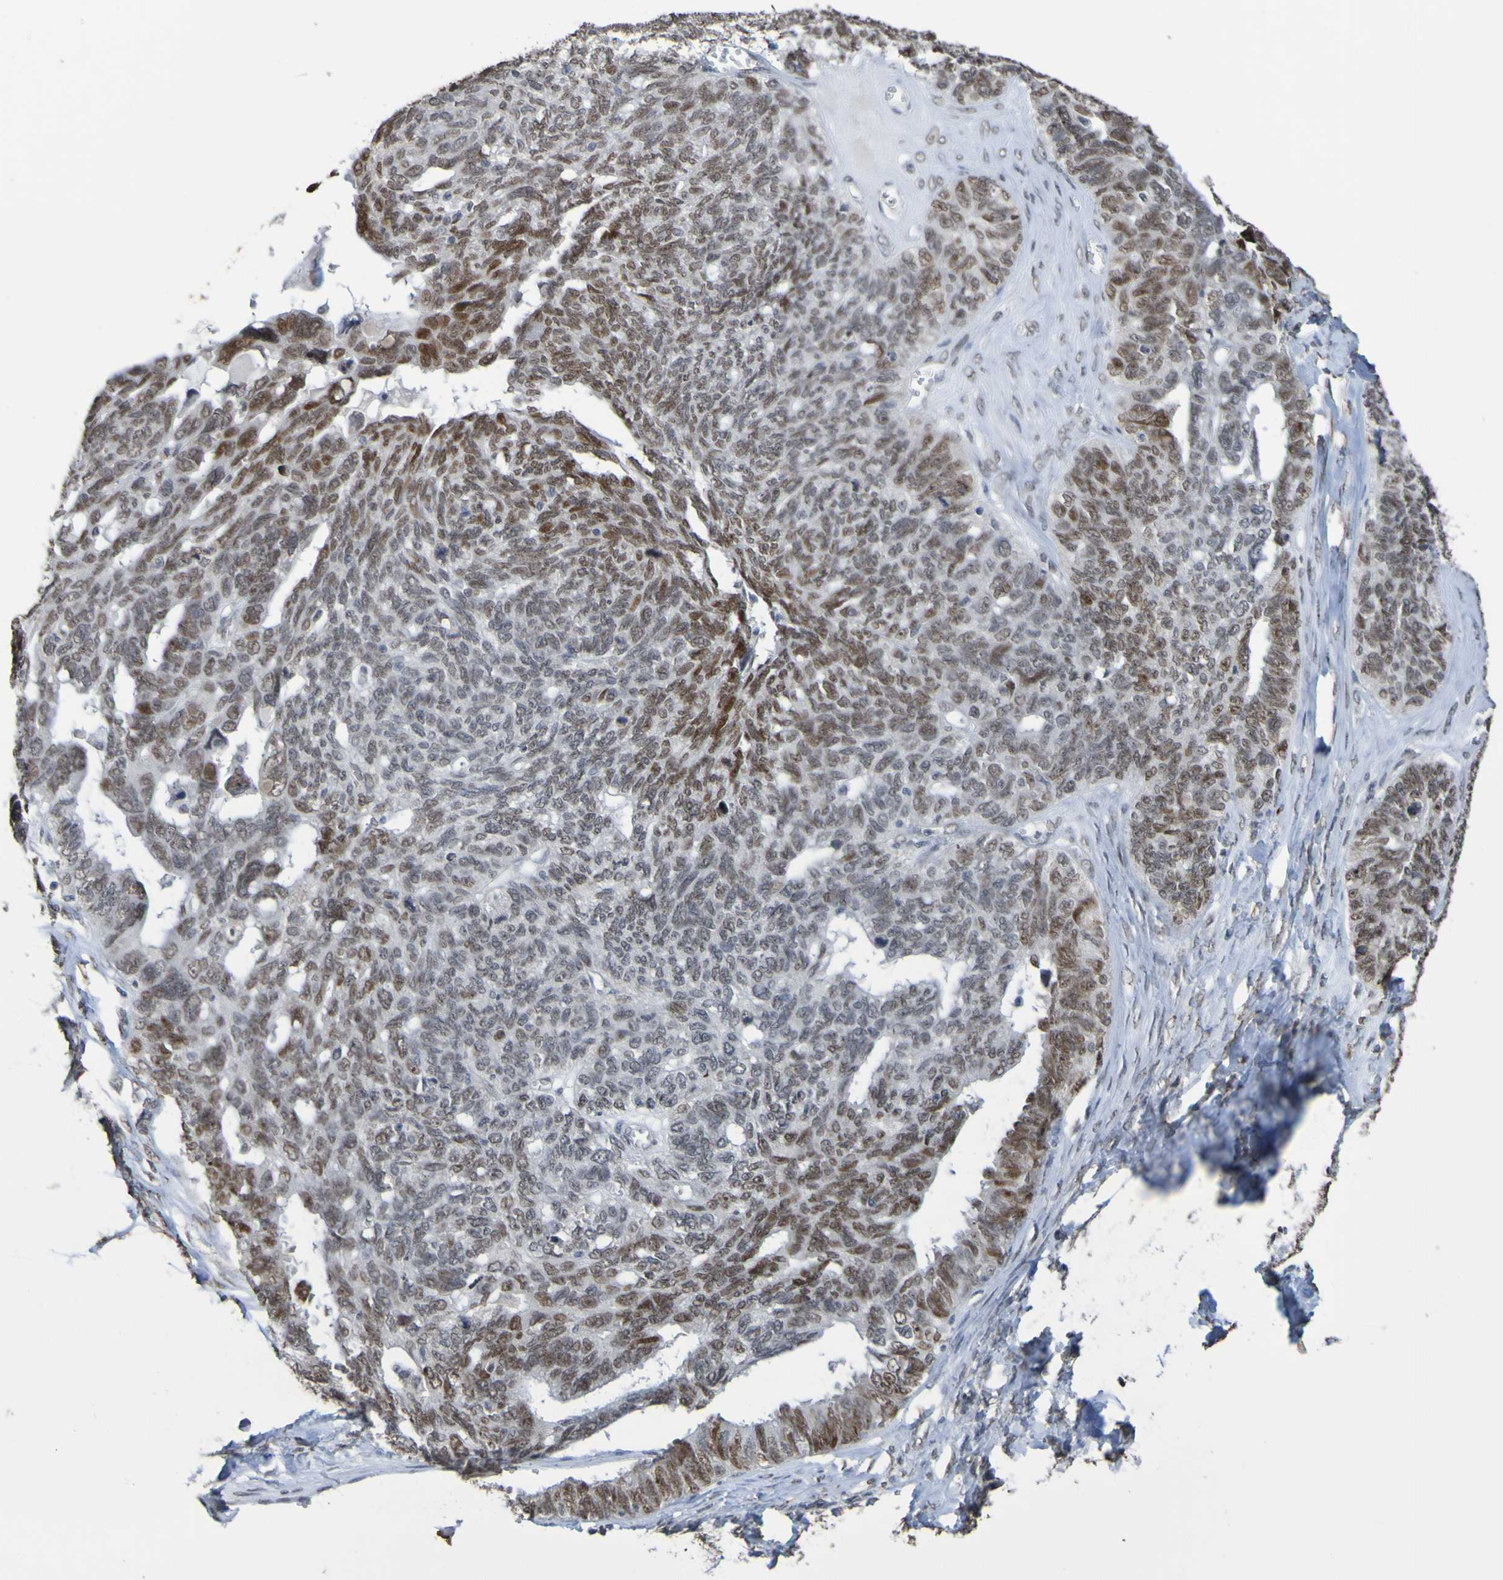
{"staining": {"intensity": "moderate", "quantity": "25%-75%", "location": "nuclear"}, "tissue": "ovarian cancer", "cell_type": "Tumor cells", "image_type": "cancer", "snomed": [{"axis": "morphology", "description": "Cystadenocarcinoma, serous, NOS"}, {"axis": "topography", "description": "Ovary"}], "caption": "IHC image of neoplastic tissue: human ovarian cancer stained using IHC reveals medium levels of moderate protein expression localized specifically in the nuclear of tumor cells, appearing as a nuclear brown color.", "gene": "ALKBH2", "patient": {"sex": "female", "age": 79}}